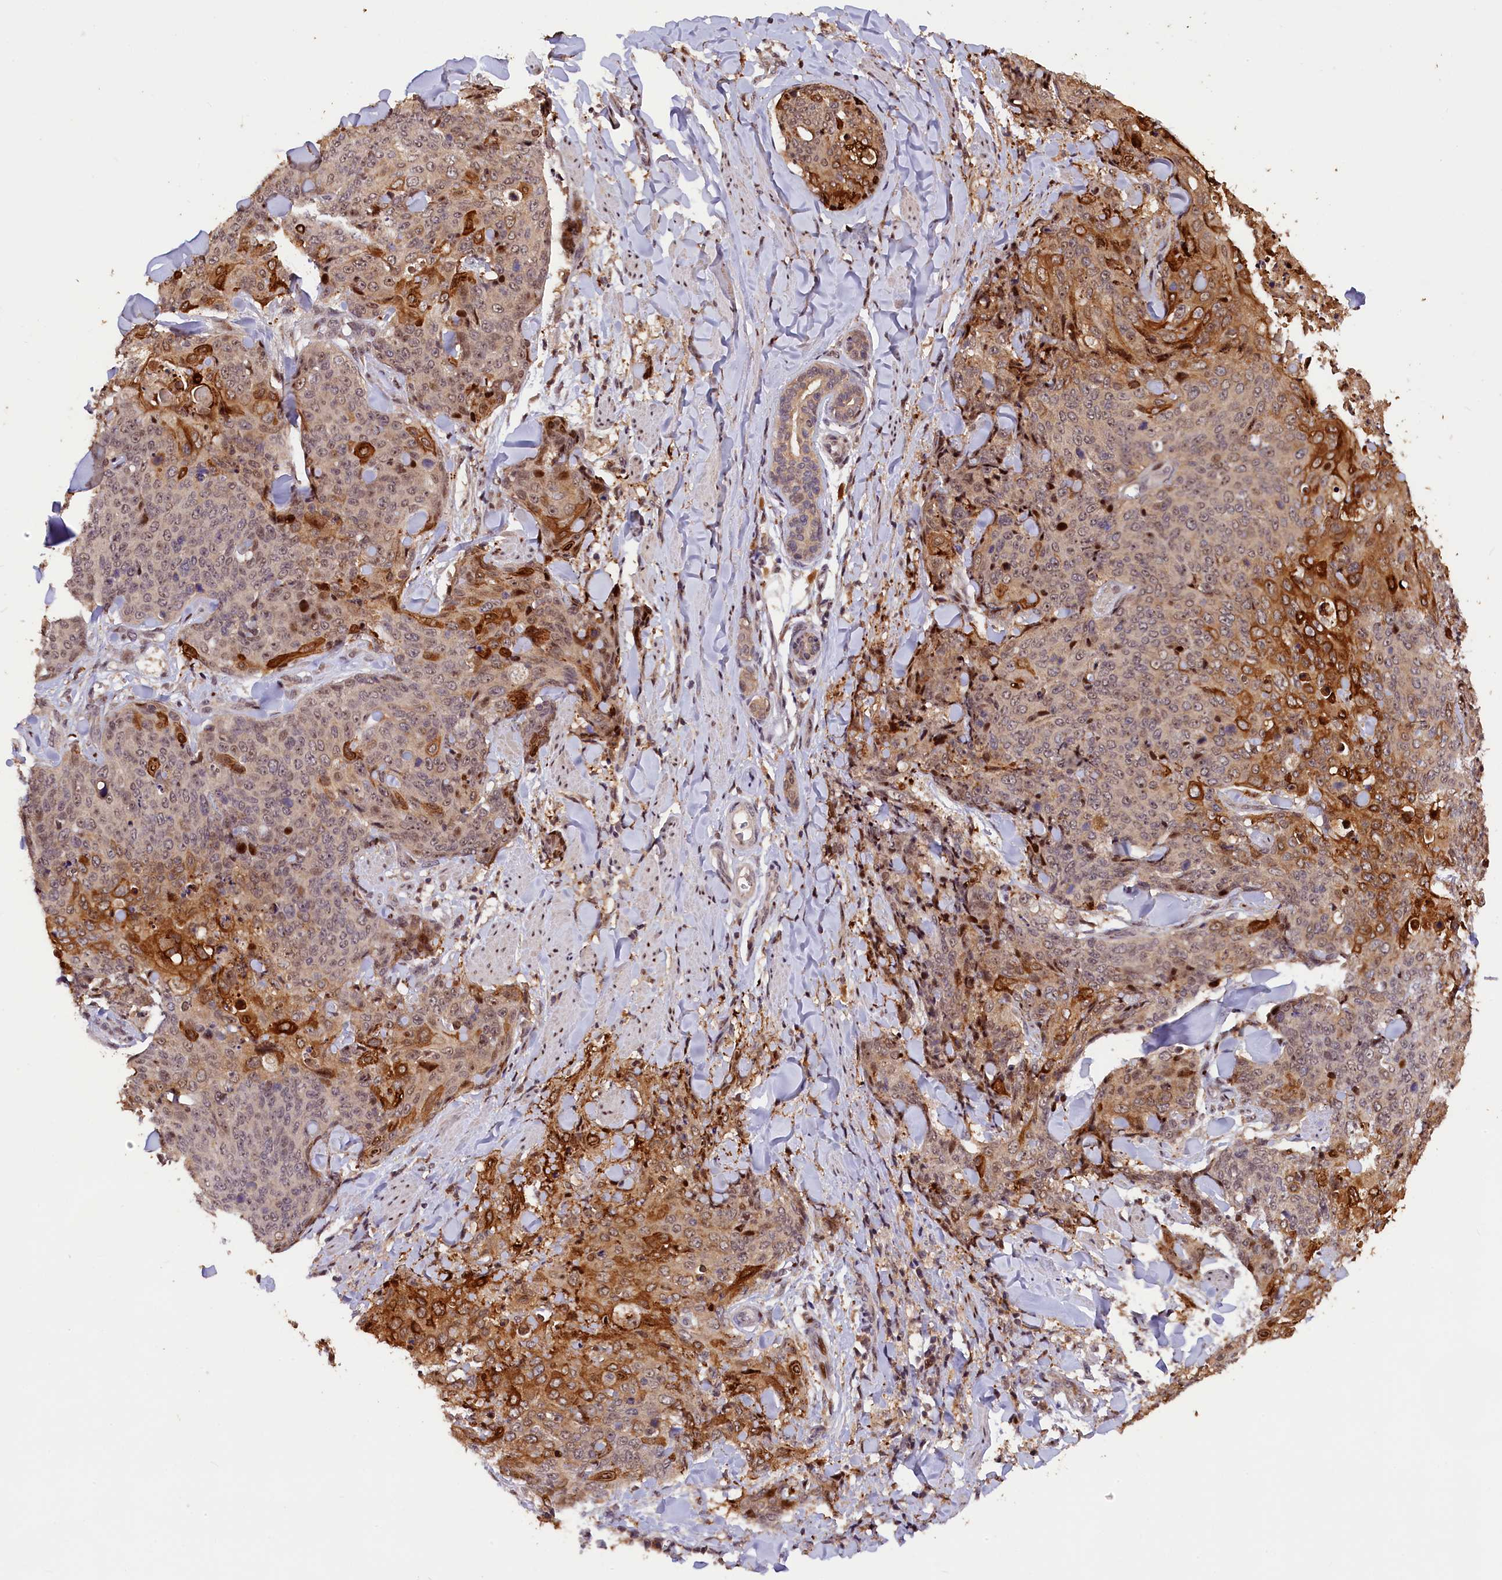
{"staining": {"intensity": "strong", "quantity": "25%-75%", "location": "cytoplasmic/membranous"}, "tissue": "skin cancer", "cell_type": "Tumor cells", "image_type": "cancer", "snomed": [{"axis": "morphology", "description": "Squamous cell carcinoma, NOS"}, {"axis": "topography", "description": "Skin"}, {"axis": "topography", "description": "Vulva"}], "caption": "Skin cancer (squamous cell carcinoma) tissue displays strong cytoplasmic/membranous staining in about 25%-75% of tumor cells", "gene": "PHAF1", "patient": {"sex": "female", "age": 85}}